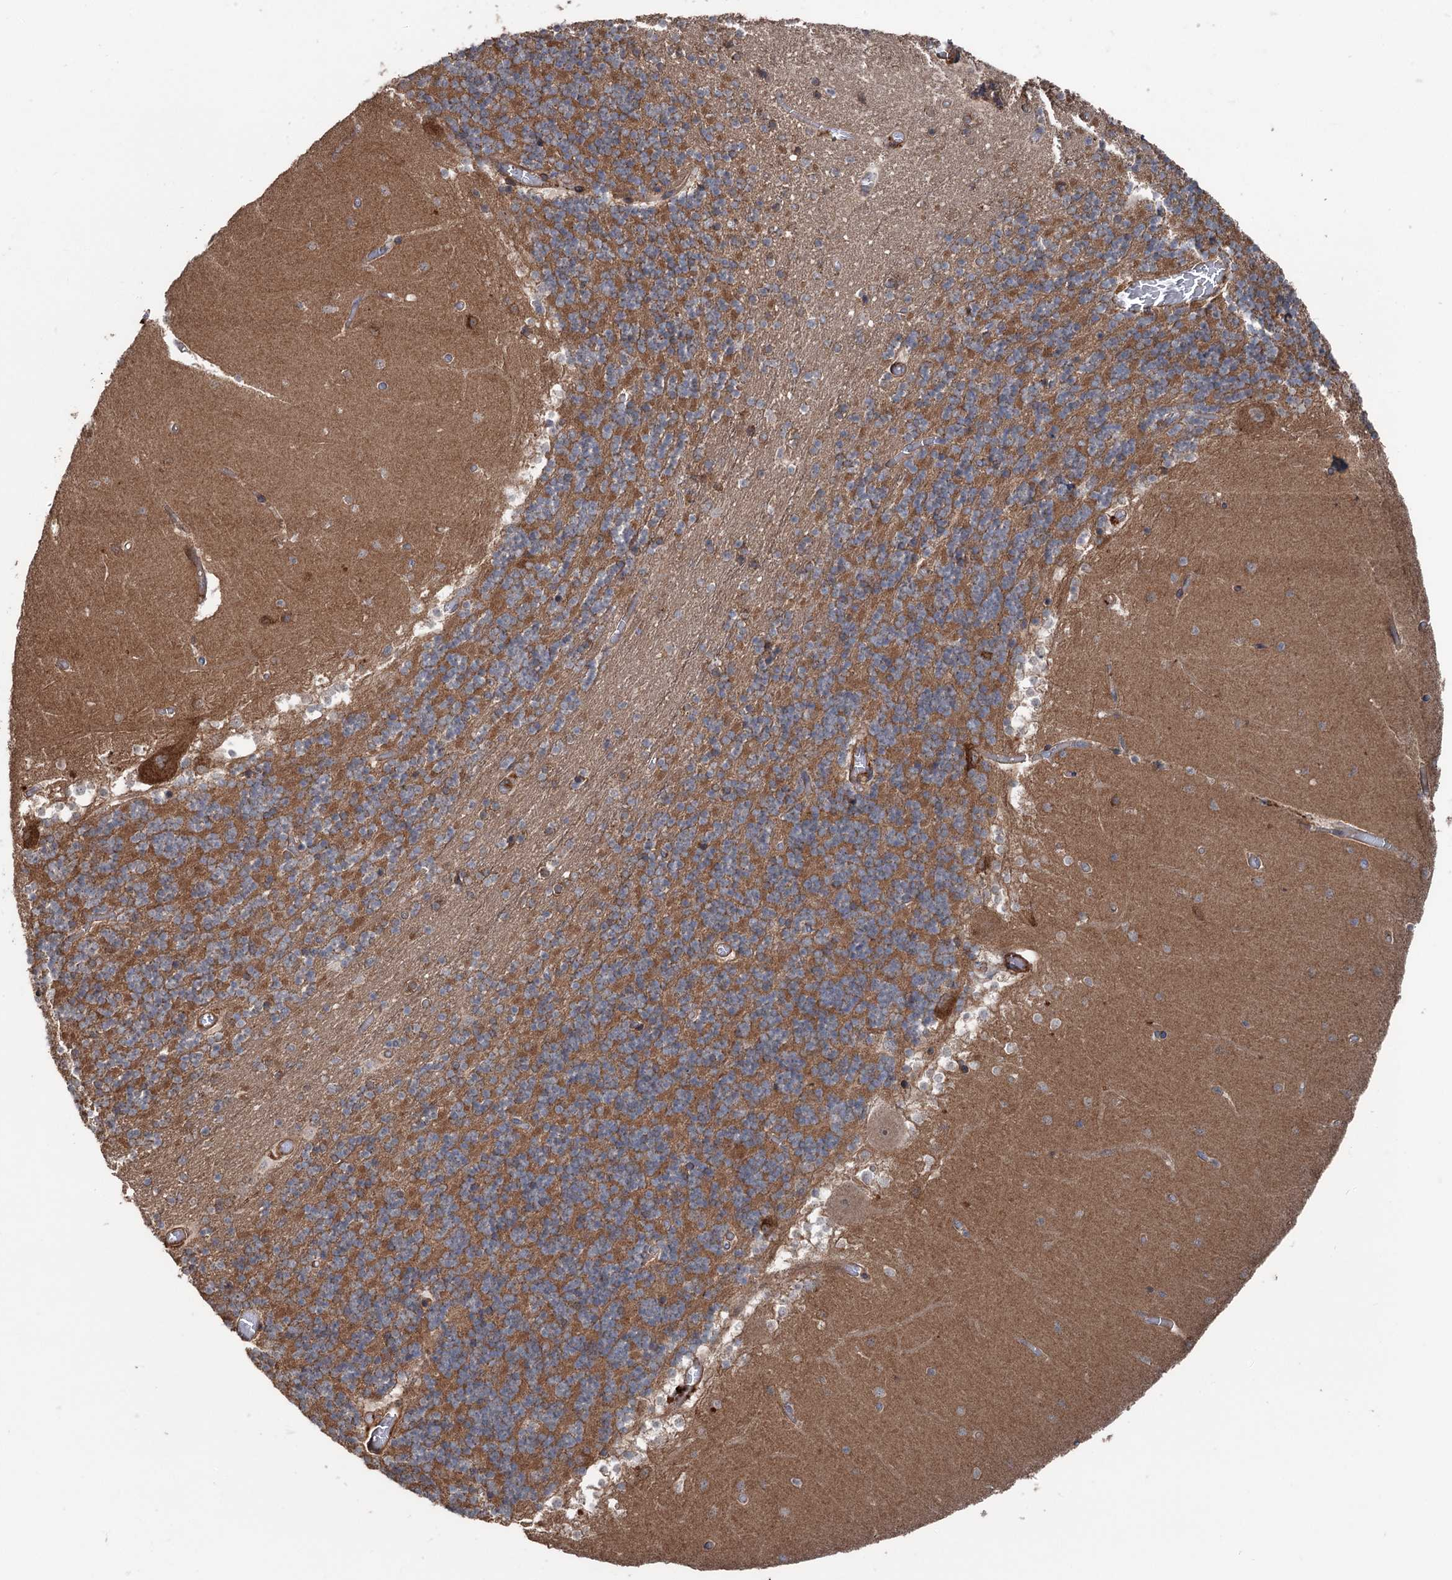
{"staining": {"intensity": "strong", "quantity": "25%-75%", "location": "cytoplasmic/membranous"}, "tissue": "cerebellum", "cell_type": "Cells in granular layer", "image_type": "normal", "snomed": [{"axis": "morphology", "description": "Normal tissue, NOS"}, {"axis": "topography", "description": "Cerebellum"}], "caption": "Immunohistochemical staining of normal human cerebellum reveals 25%-75% levels of strong cytoplasmic/membranous protein staining in about 25%-75% of cells in granular layer.", "gene": "RNF214", "patient": {"sex": "female", "age": 28}}